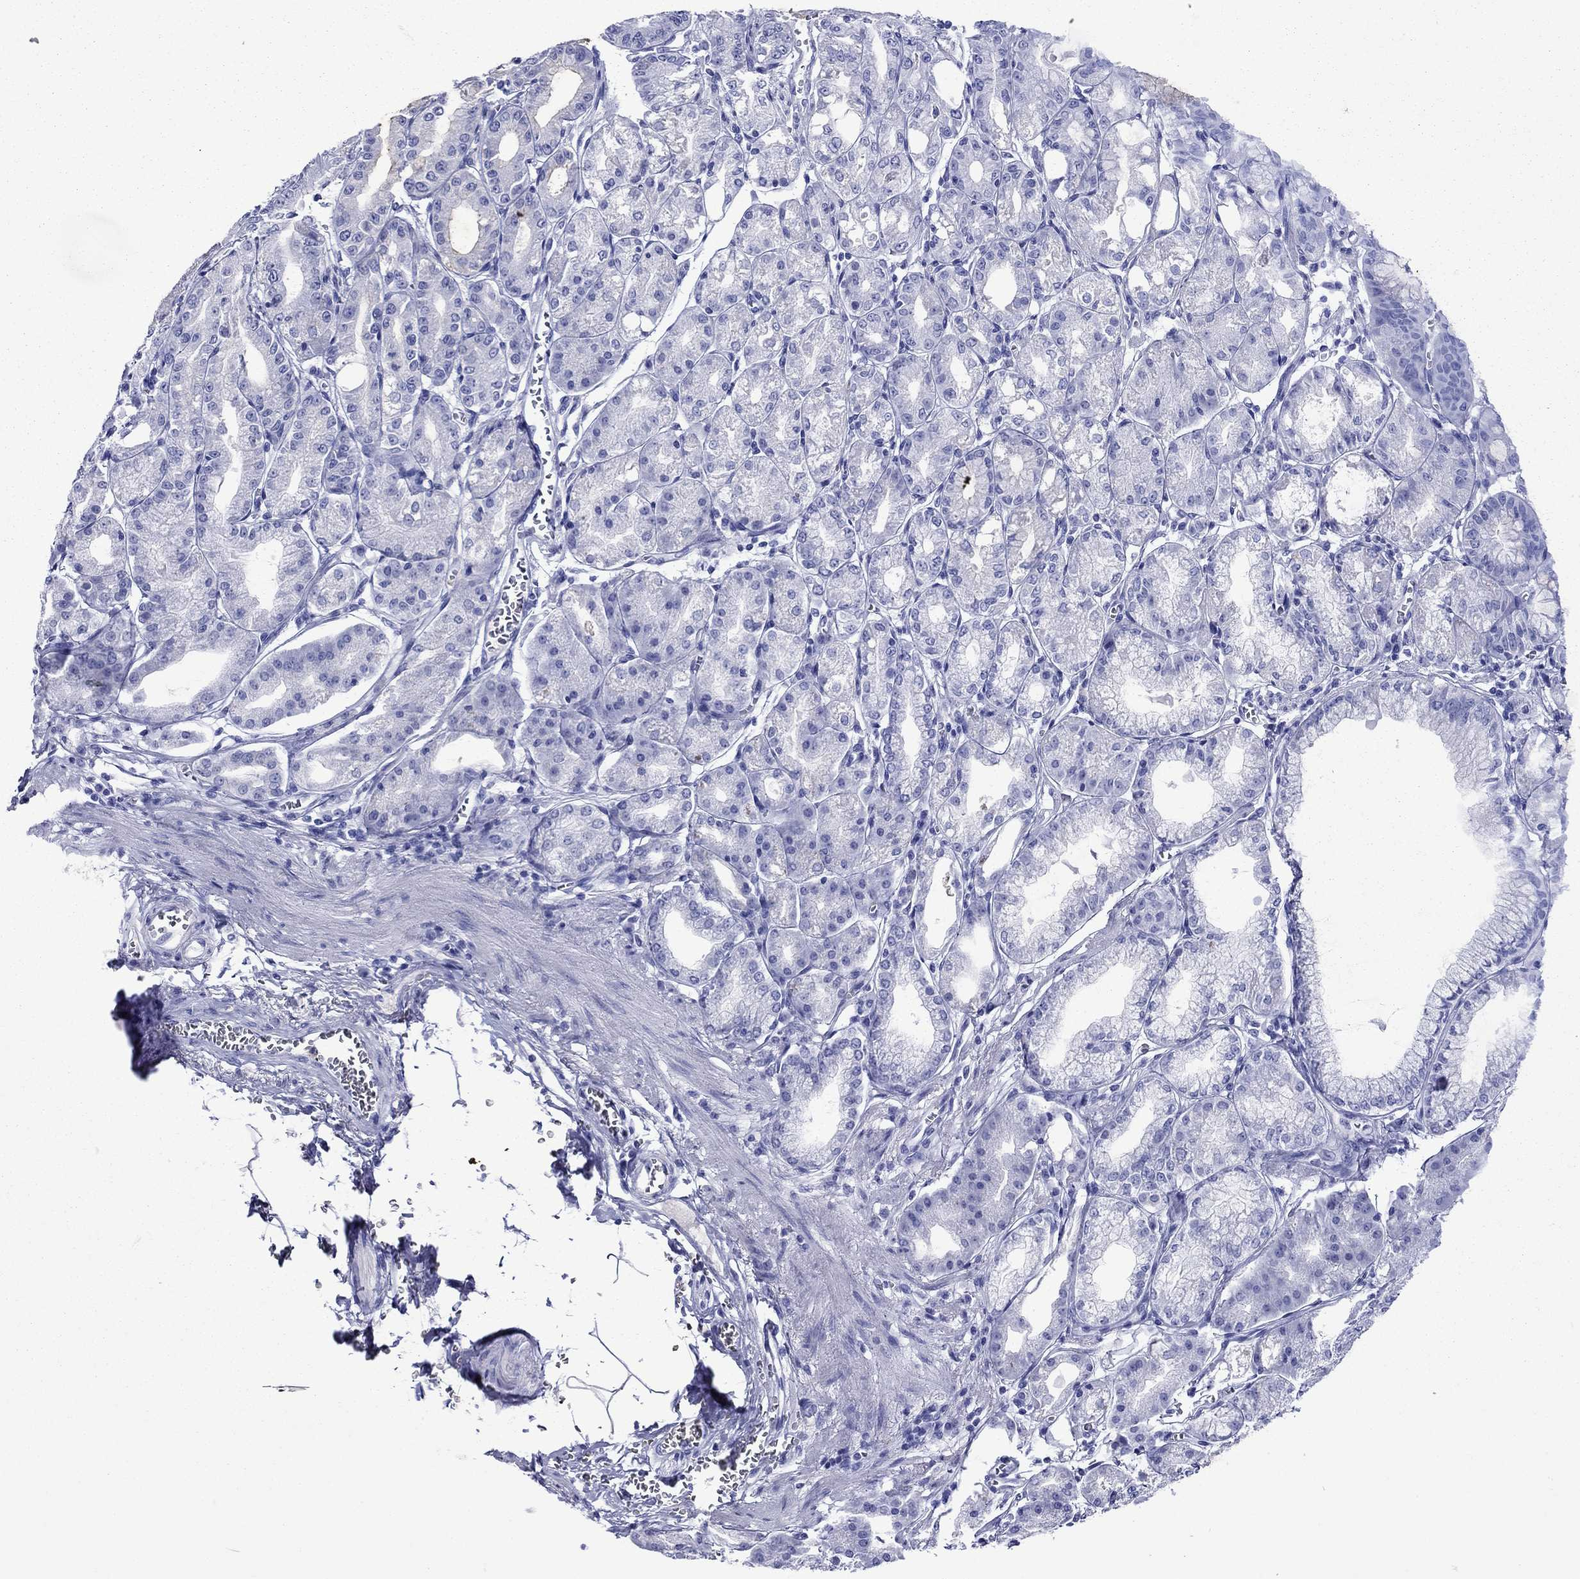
{"staining": {"intensity": "negative", "quantity": "none", "location": "none"}, "tissue": "stomach", "cell_type": "Glandular cells", "image_type": "normal", "snomed": [{"axis": "morphology", "description": "Normal tissue, NOS"}, {"axis": "topography", "description": "Stomach, lower"}], "caption": "Immunohistochemistry image of normal human stomach stained for a protein (brown), which shows no staining in glandular cells. The staining was performed using DAB to visualize the protein expression in brown, while the nuclei were stained in blue with hematoxylin (Magnification: 20x).", "gene": "ROM1", "patient": {"sex": "male", "age": 71}}